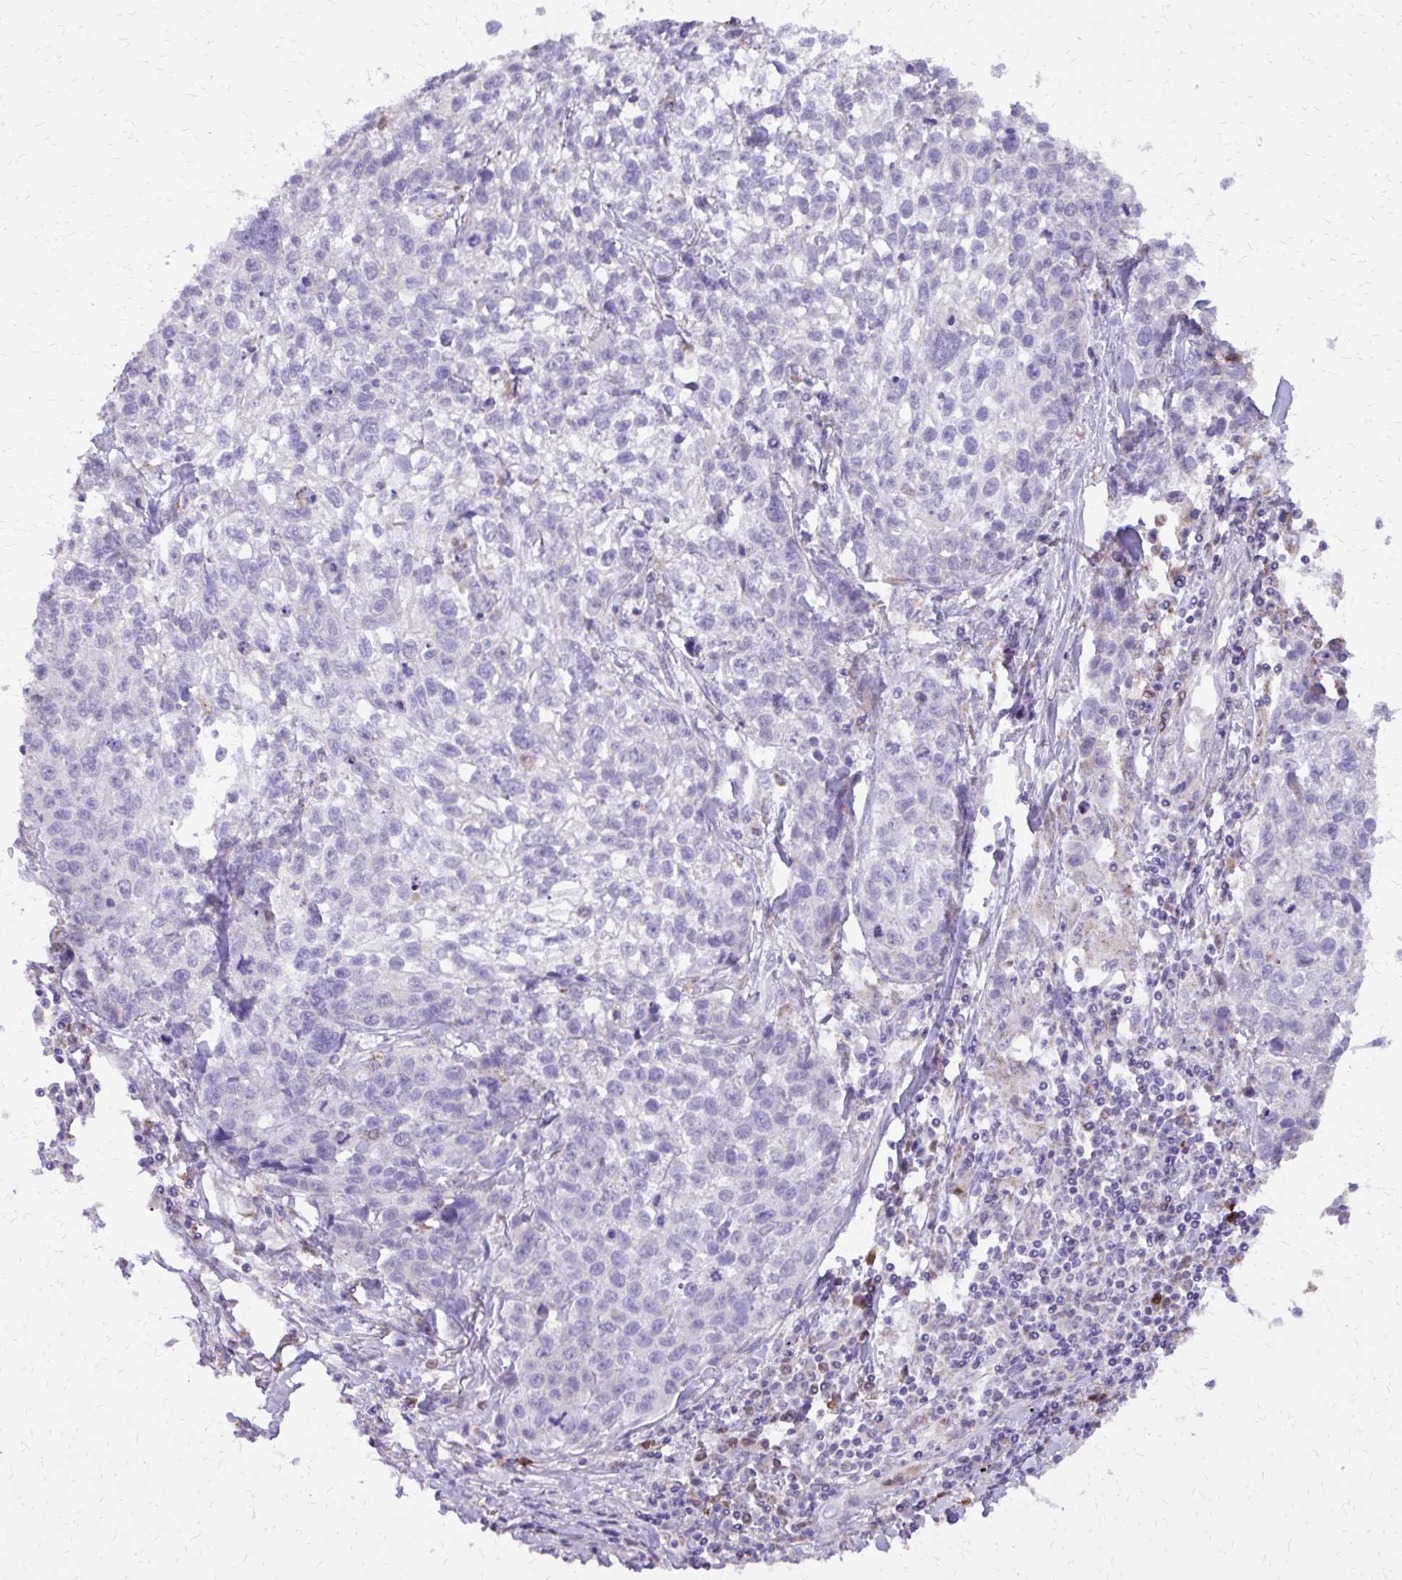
{"staining": {"intensity": "negative", "quantity": "none", "location": "none"}, "tissue": "lung cancer", "cell_type": "Tumor cells", "image_type": "cancer", "snomed": [{"axis": "morphology", "description": "Squamous cell carcinoma, NOS"}, {"axis": "topography", "description": "Lung"}], "caption": "Tumor cells show no significant protein expression in lung cancer (squamous cell carcinoma).", "gene": "CAT", "patient": {"sex": "male", "age": 74}}